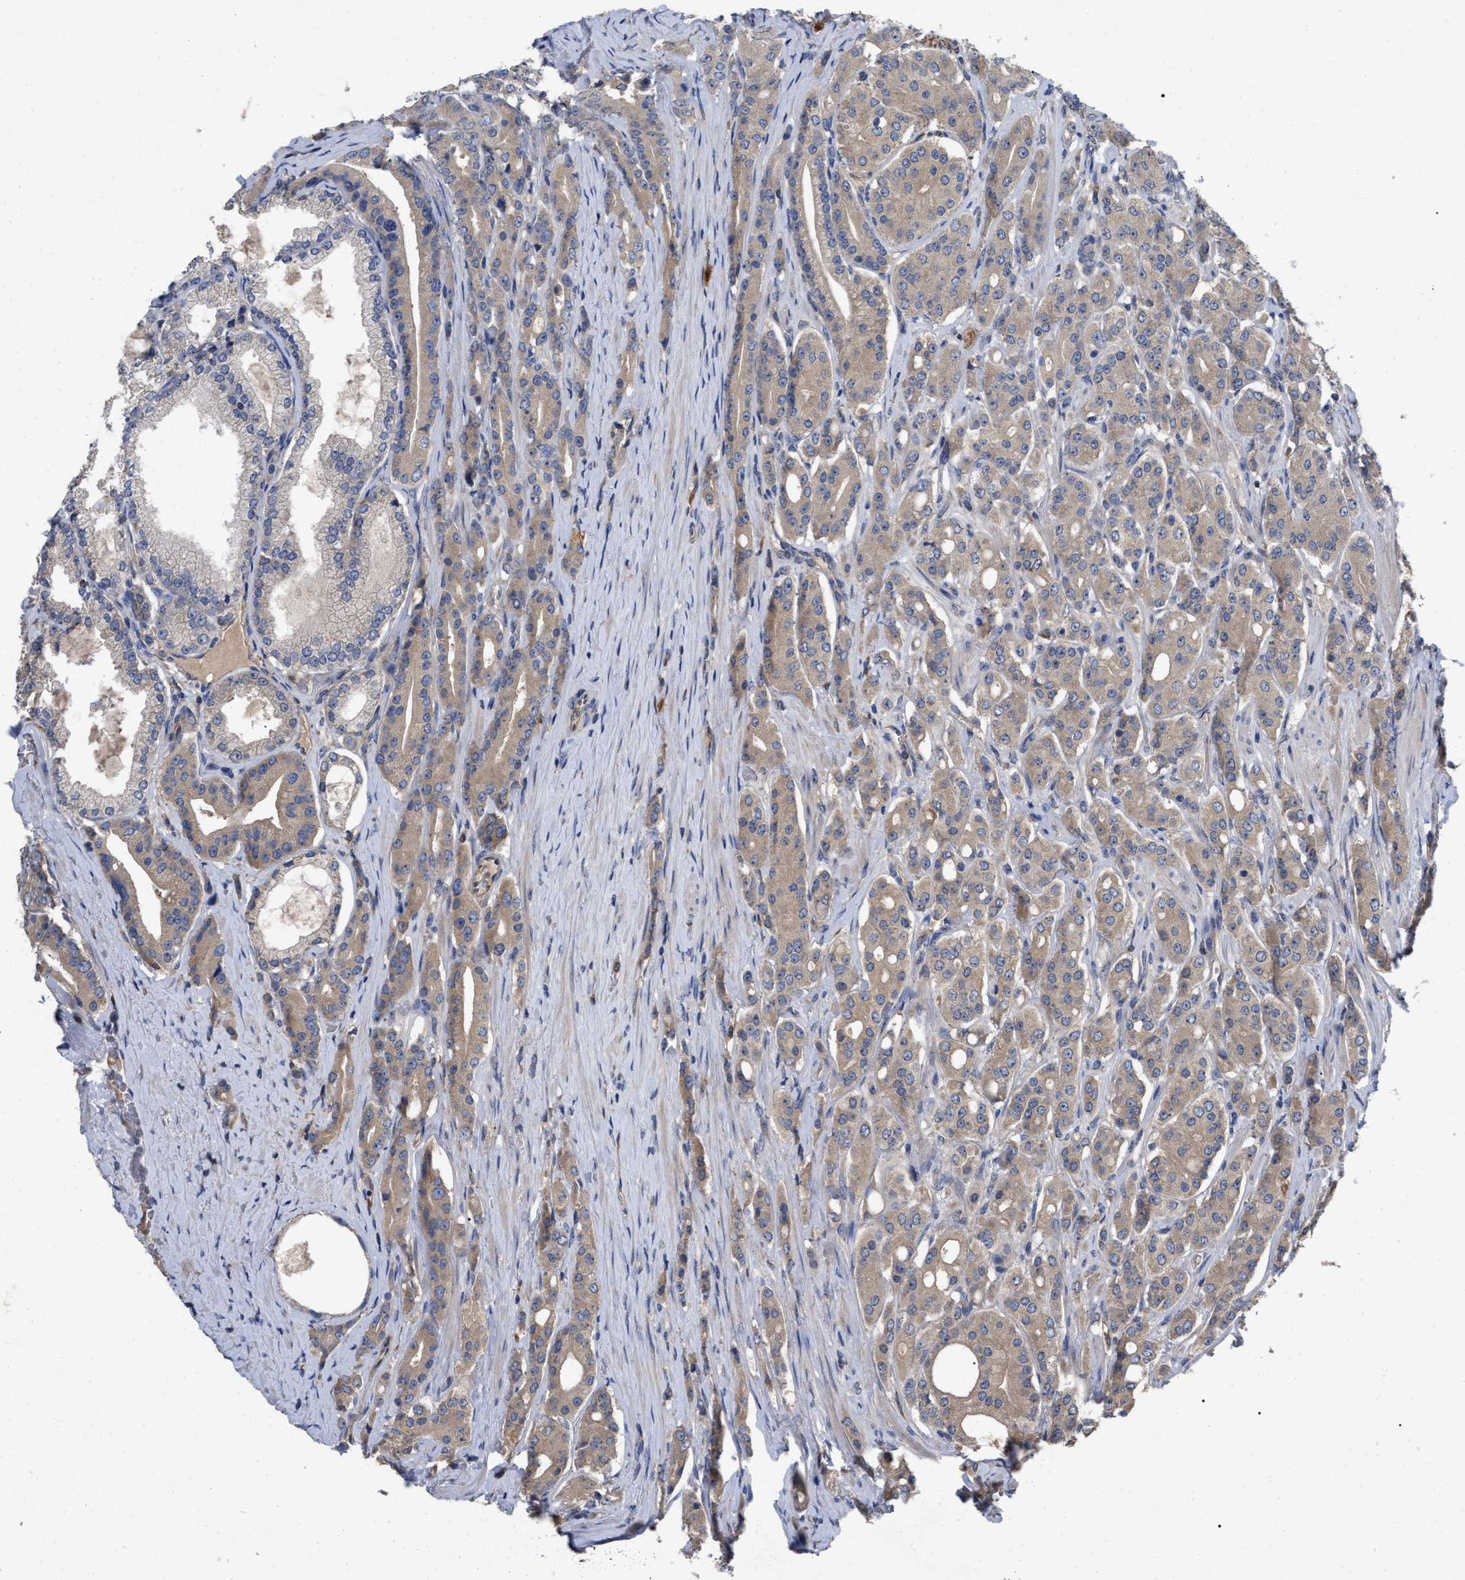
{"staining": {"intensity": "weak", "quantity": "25%-75%", "location": "cytoplasmic/membranous"}, "tissue": "prostate cancer", "cell_type": "Tumor cells", "image_type": "cancer", "snomed": [{"axis": "morphology", "description": "Adenocarcinoma, High grade"}, {"axis": "topography", "description": "Prostate"}], "caption": "IHC of human high-grade adenocarcinoma (prostate) displays low levels of weak cytoplasmic/membranous expression in approximately 25%-75% of tumor cells. (brown staining indicates protein expression, while blue staining denotes nuclei).", "gene": "RAP1GDS1", "patient": {"sex": "male", "age": 71}}